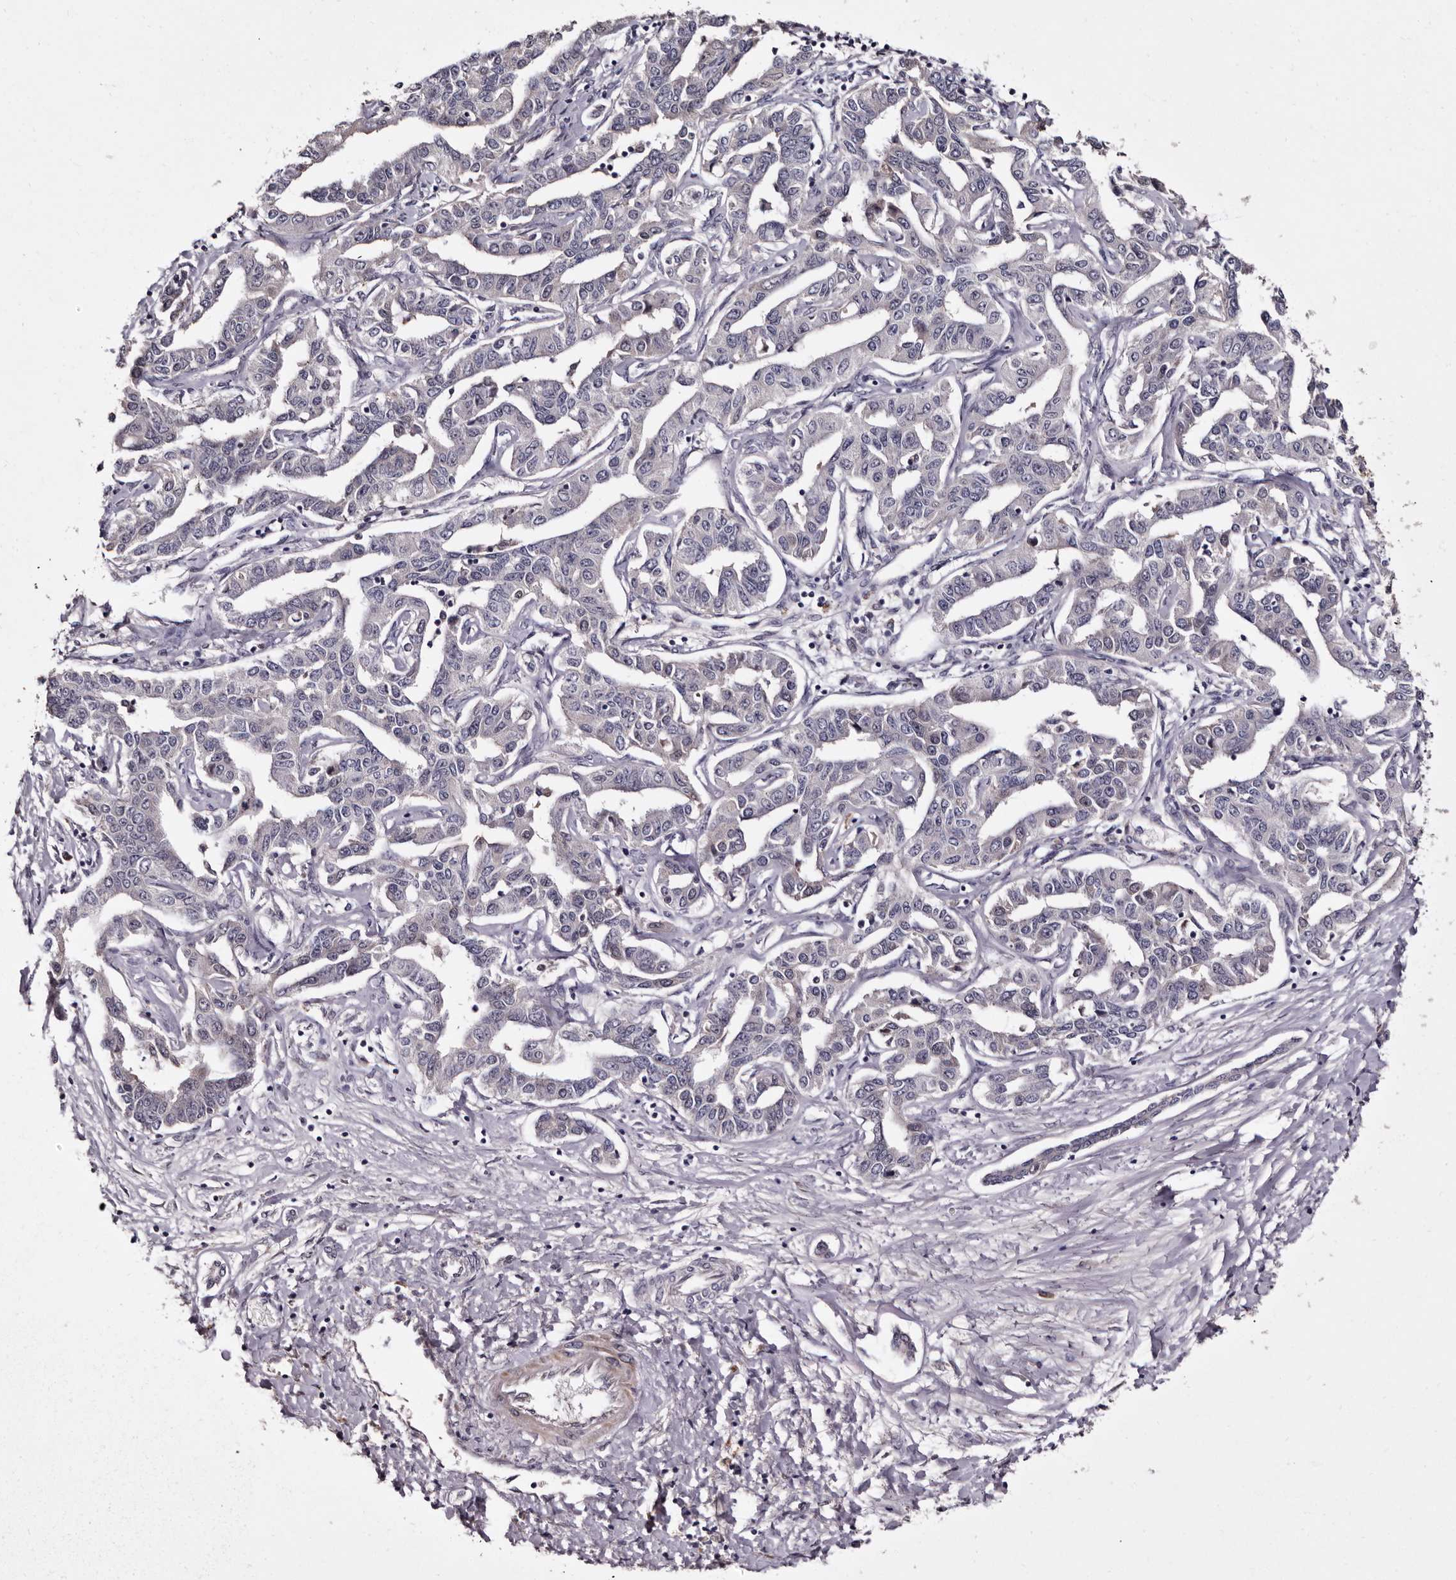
{"staining": {"intensity": "negative", "quantity": "none", "location": "none"}, "tissue": "liver cancer", "cell_type": "Tumor cells", "image_type": "cancer", "snomed": [{"axis": "morphology", "description": "Cholangiocarcinoma"}, {"axis": "topography", "description": "Liver"}], "caption": "Liver cancer was stained to show a protein in brown. There is no significant staining in tumor cells.", "gene": "LANCL2", "patient": {"sex": "male", "age": 59}}